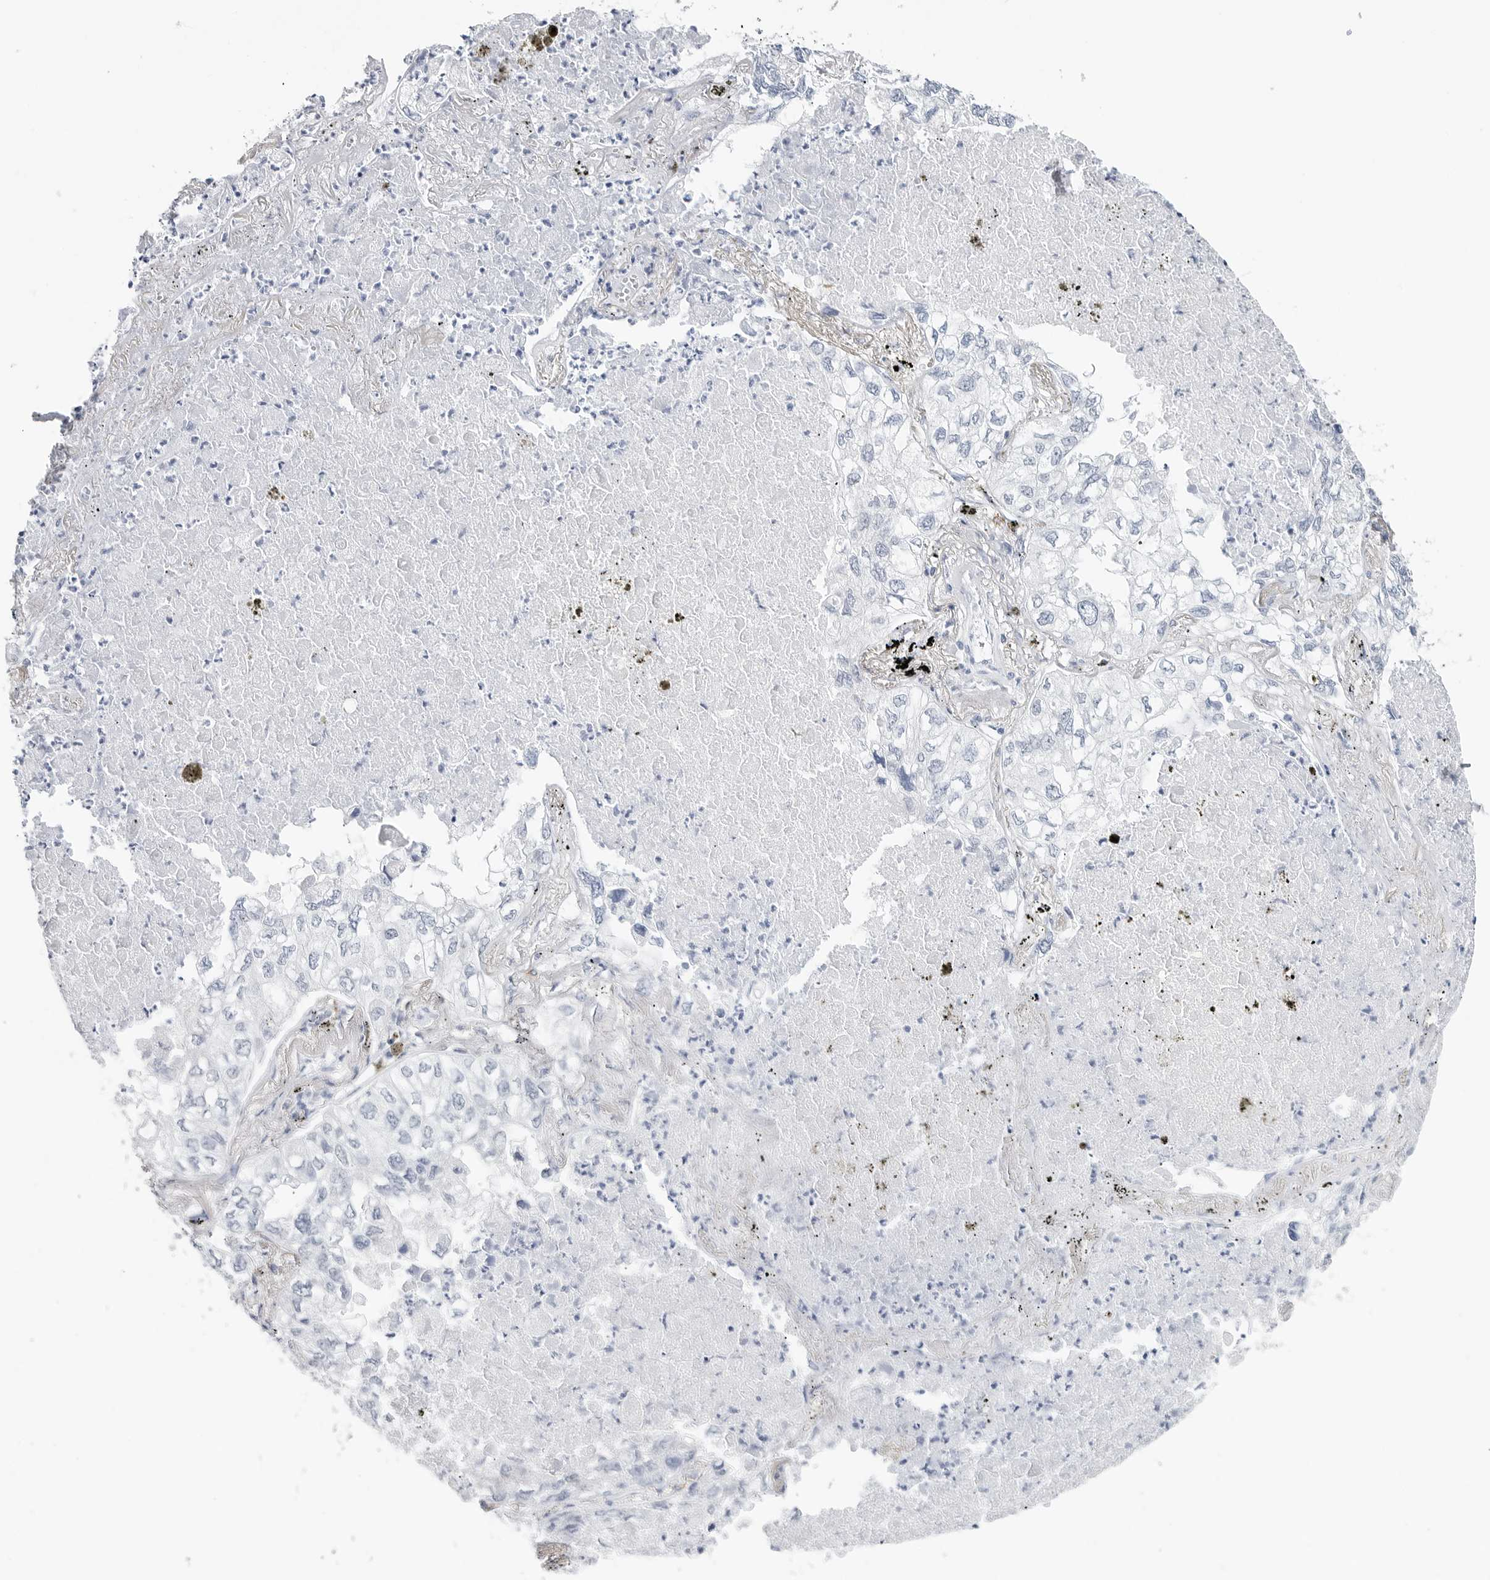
{"staining": {"intensity": "negative", "quantity": "none", "location": "none"}, "tissue": "lung cancer", "cell_type": "Tumor cells", "image_type": "cancer", "snomed": [{"axis": "morphology", "description": "Adenocarcinoma, NOS"}, {"axis": "topography", "description": "Lung"}], "caption": "DAB (3,3'-diaminobenzidine) immunohistochemical staining of human lung adenocarcinoma reveals no significant staining in tumor cells. The staining is performed using DAB (3,3'-diaminobenzidine) brown chromogen with nuclei counter-stained in using hematoxylin.", "gene": "HSPB7", "patient": {"sex": "male", "age": 65}}